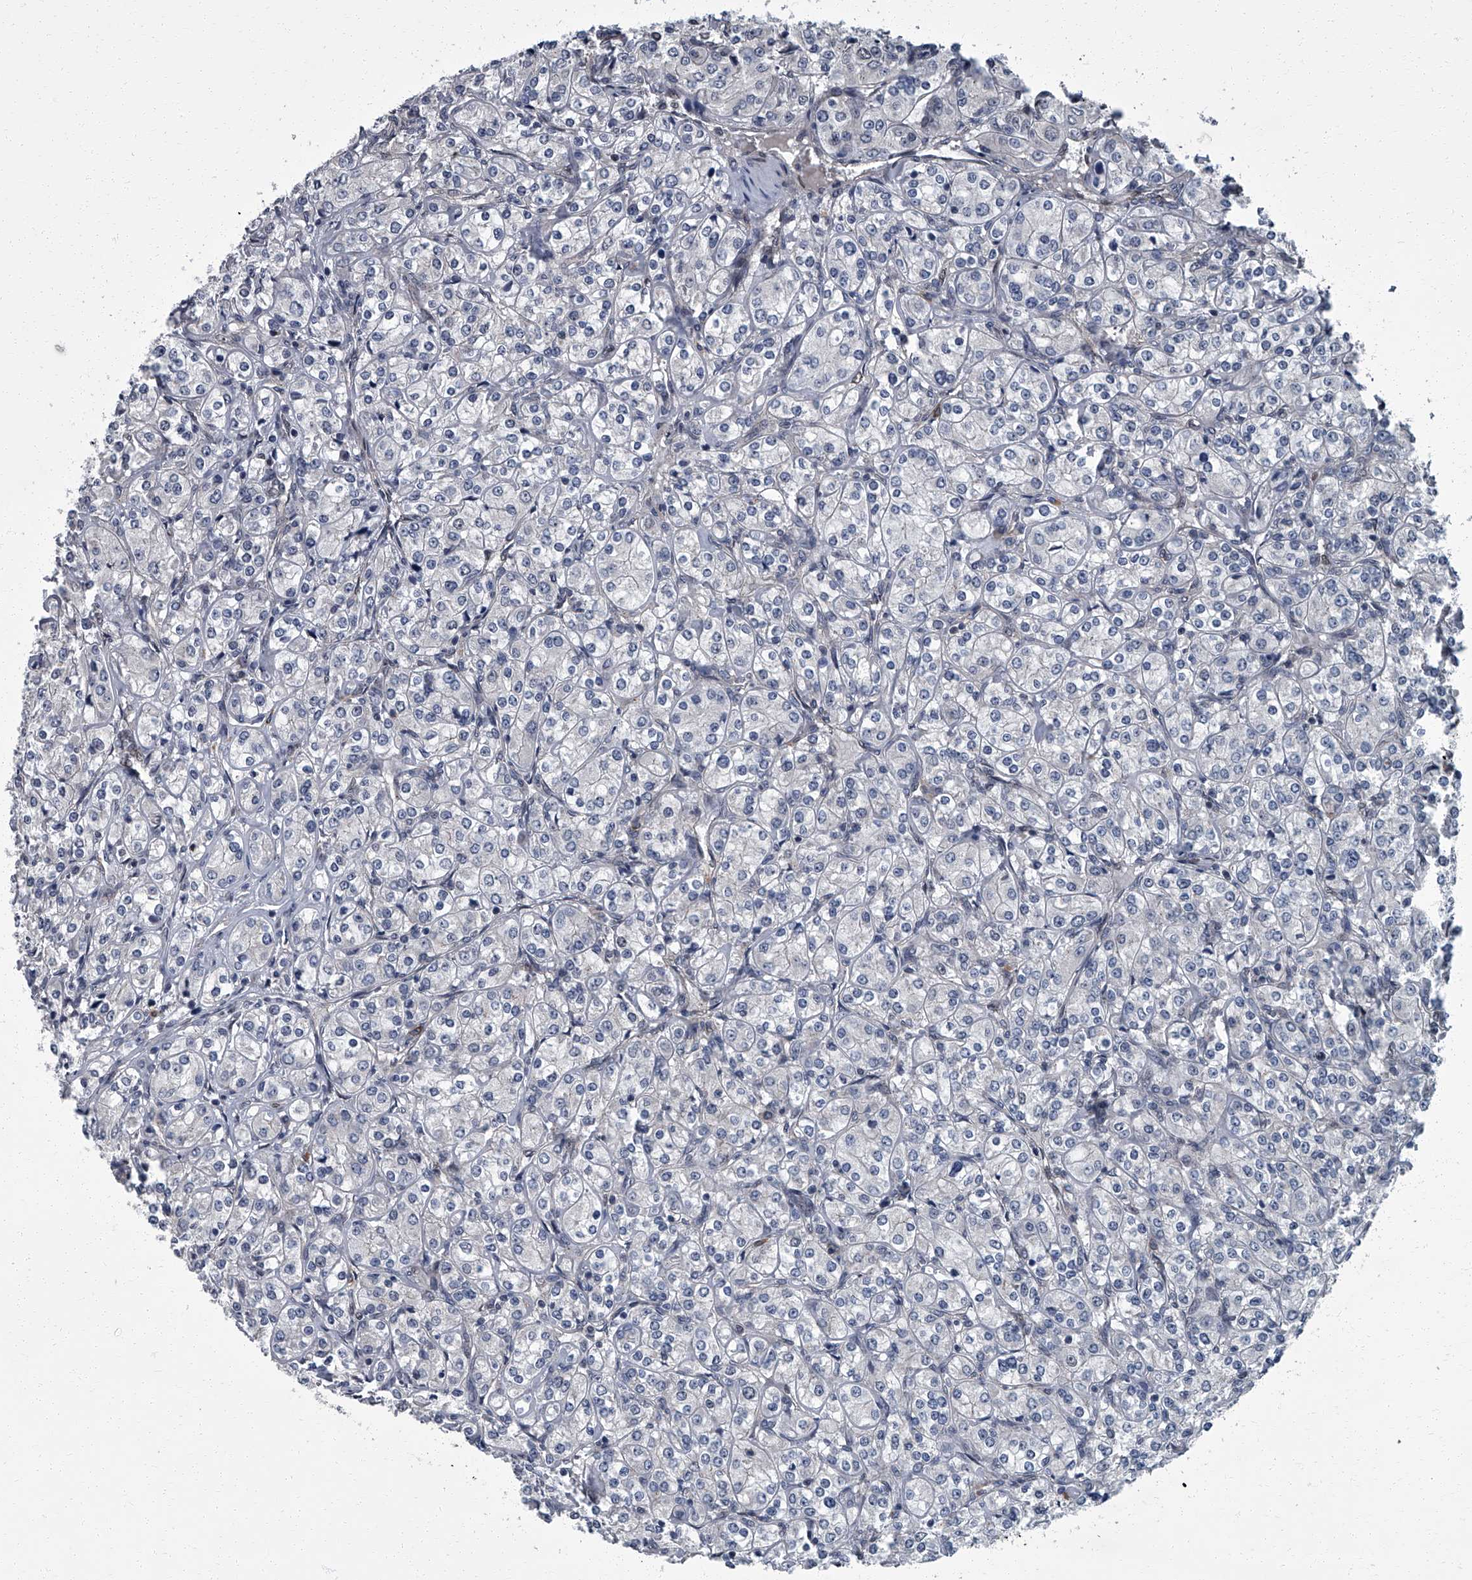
{"staining": {"intensity": "negative", "quantity": "none", "location": "none"}, "tissue": "renal cancer", "cell_type": "Tumor cells", "image_type": "cancer", "snomed": [{"axis": "morphology", "description": "Adenocarcinoma, NOS"}, {"axis": "topography", "description": "Kidney"}], "caption": "This is a histopathology image of IHC staining of renal cancer (adenocarcinoma), which shows no positivity in tumor cells.", "gene": "ZNF274", "patient": {"sex": "male", "age": 77}}